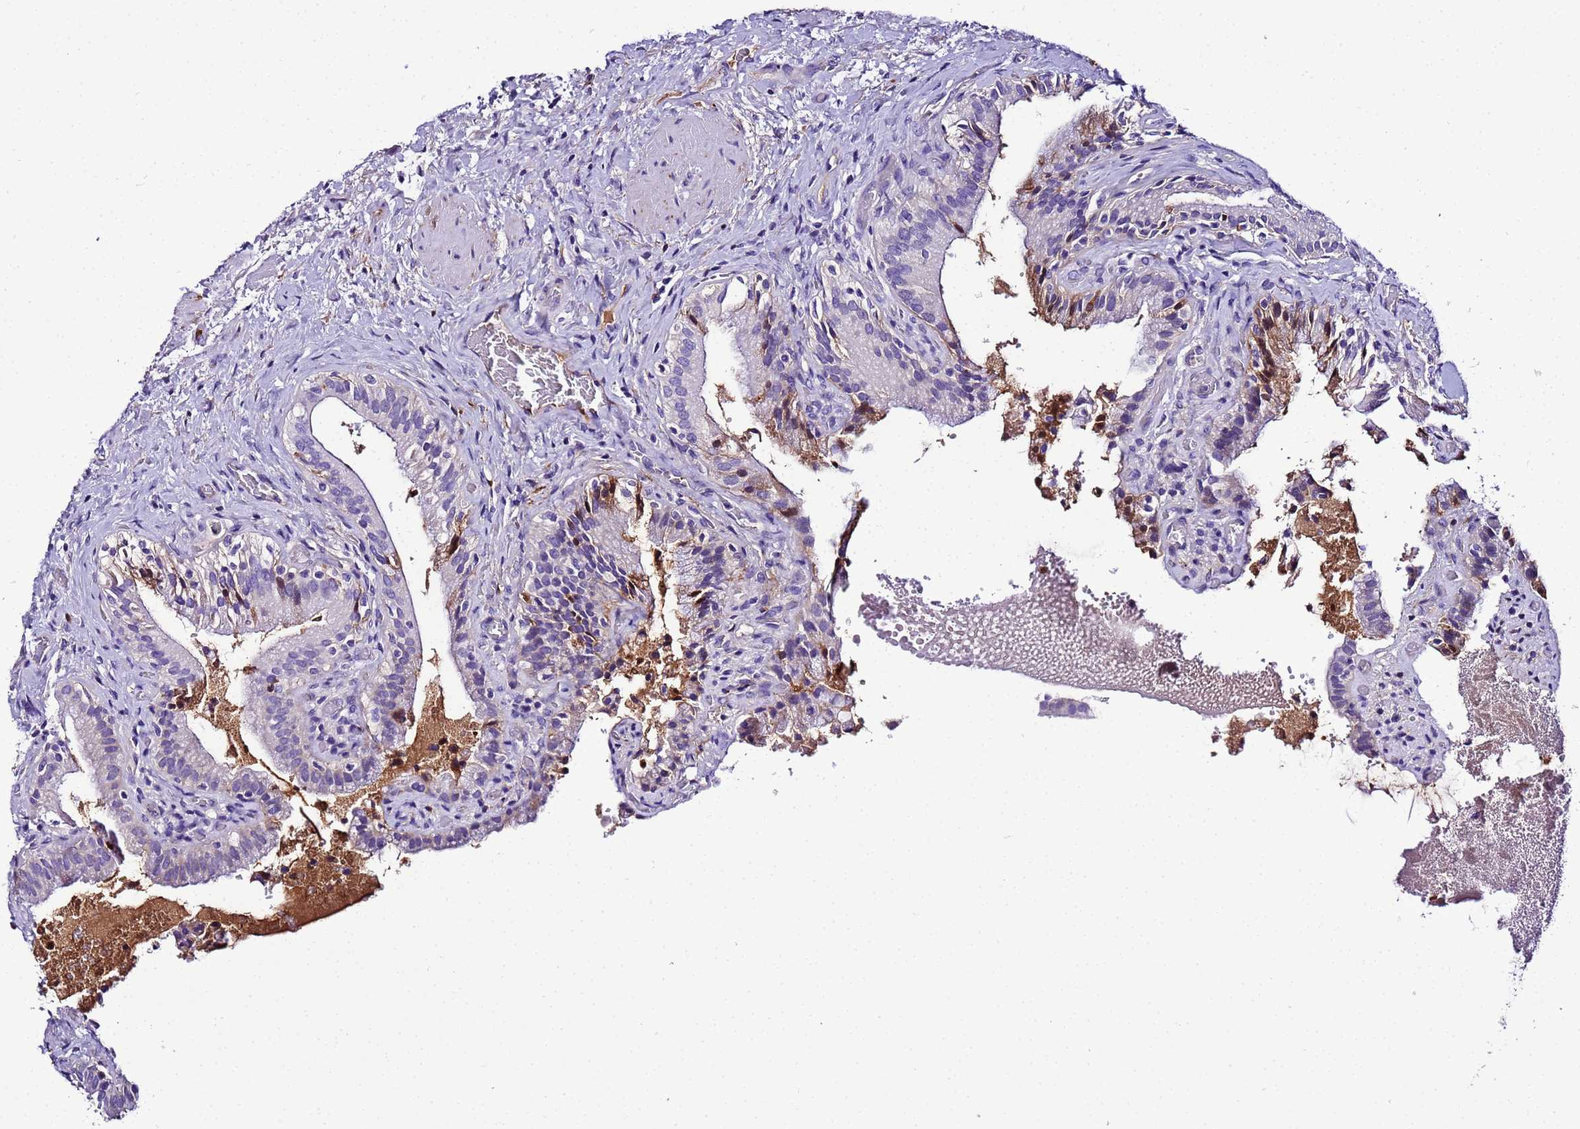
{"staining": {"intensity": "negative", "quantity": "none", "location": "none"}, "tissue": "gallbladder", "cell_type": "Glandular cells", "image_type": "normal", "snomed": [{"axis": "morphology", "description": "Normal tissue, NOS"}, {"axis": "topography", "description": "Gallbladder"}], "caption": "The histopathology image reveals no staining of glandular cells in benign gallbladder. (Brightfield microscopy of DAB (3,3'-diaminobenzidine) IHC at high magnification).", "gene": "CFHR1", "patient": {"sex": "male", "age": 24}}